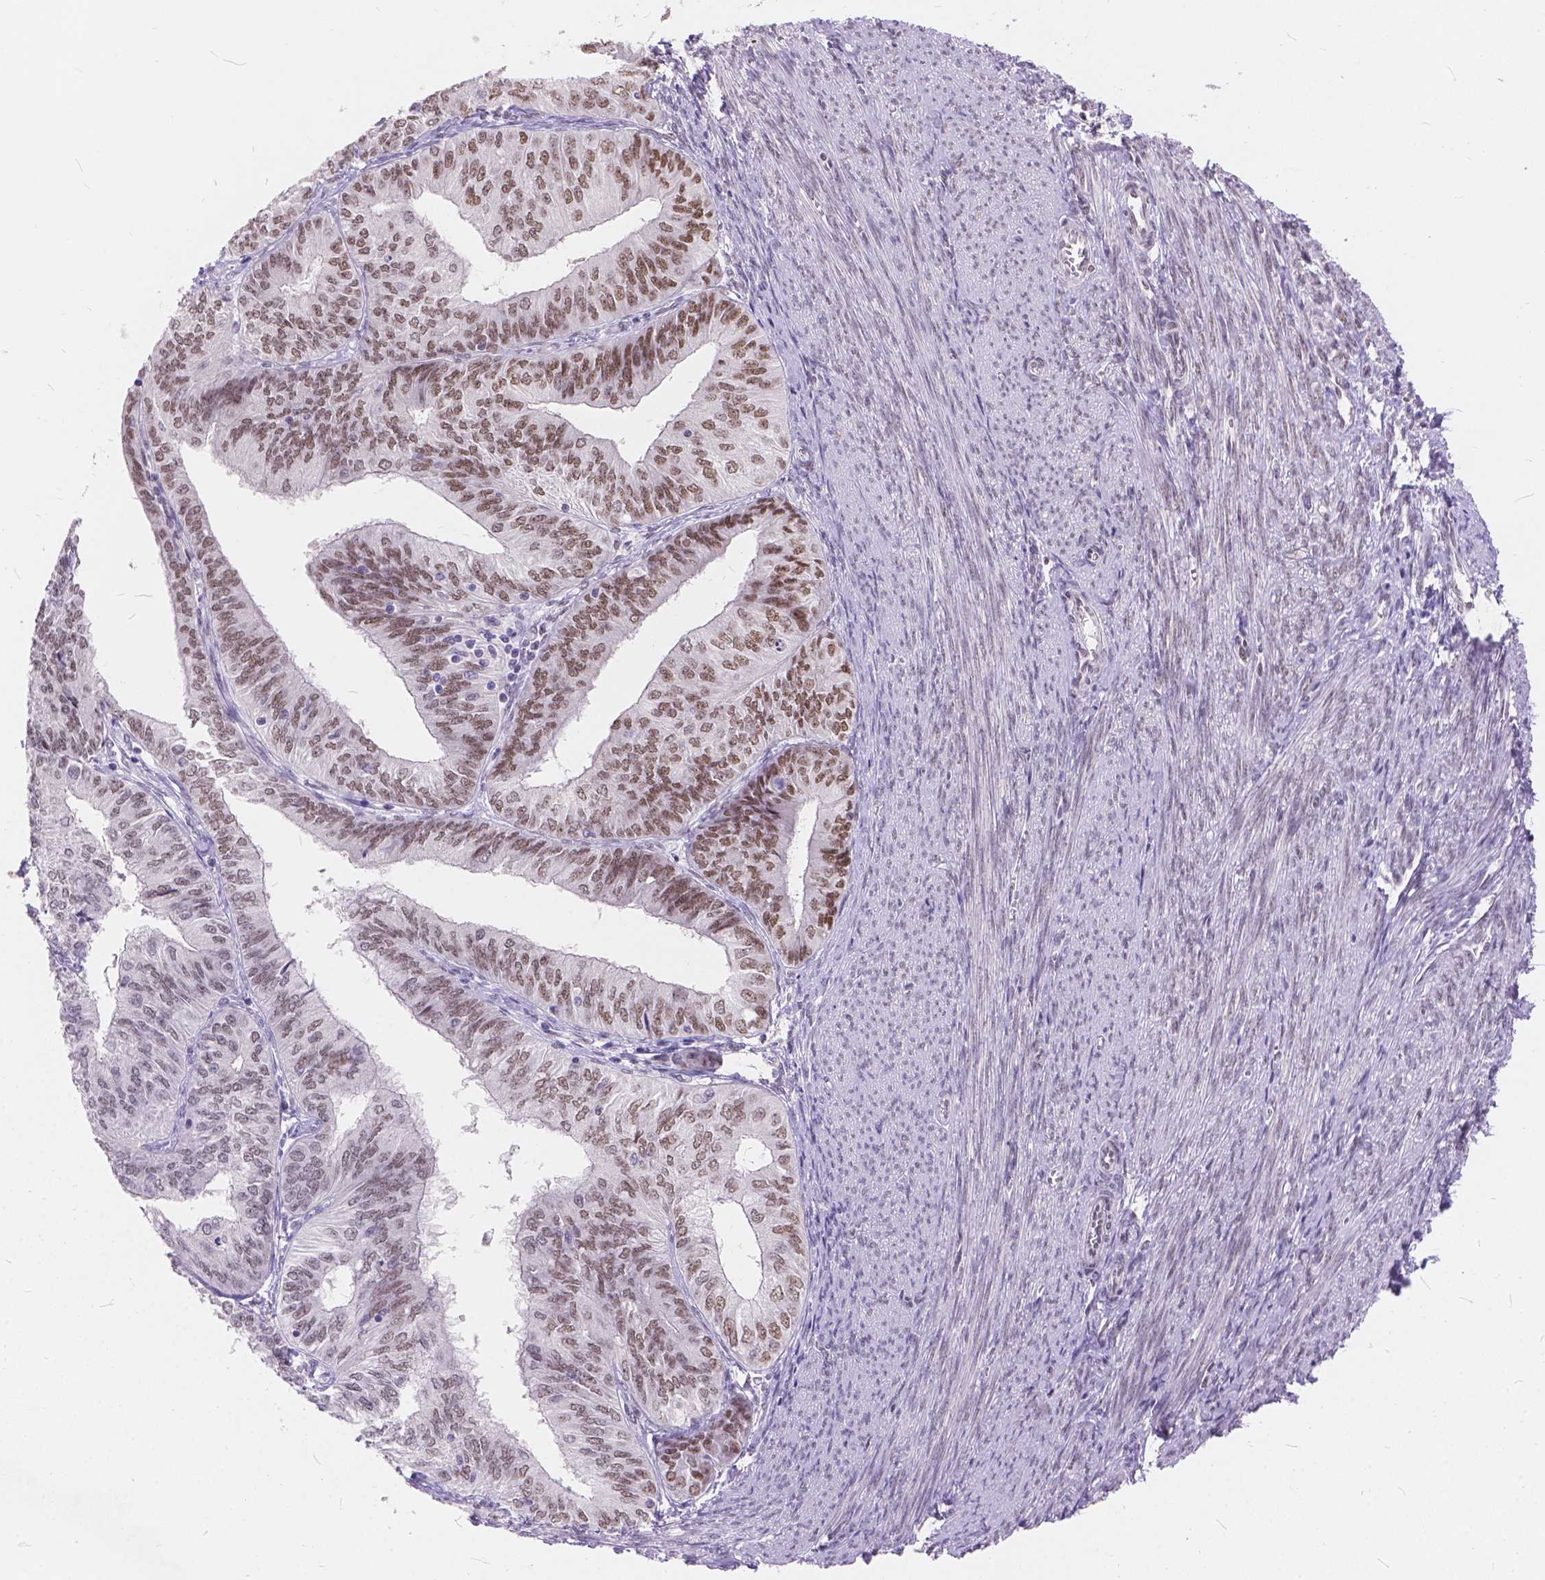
{"staining": {"intensity": "weak", "quantity": ">75%", "location": "nuclear"}, "tissue": "endometrial cancer", "cell_type": "Tumor cells", "image_type": "cancer", "snomed": [{"axis": "morphology", "description": "Adenocarcinoma, NOS"}, {"axis": "topography", "description": "Endometrium"}], "caption": "Immunohistochemistry (IHC) histopathology image of neoplastic tissue: adenocarcinoma (endometrial) stained using immunohistochemistry (IHC) exhibits low levels of weak protein expression localized specifically in the nuclear of tumor cells, appearing as a nuclear brown color.", "gene": "FAM53A", "patient": {"sex": "female", "age": 58}}